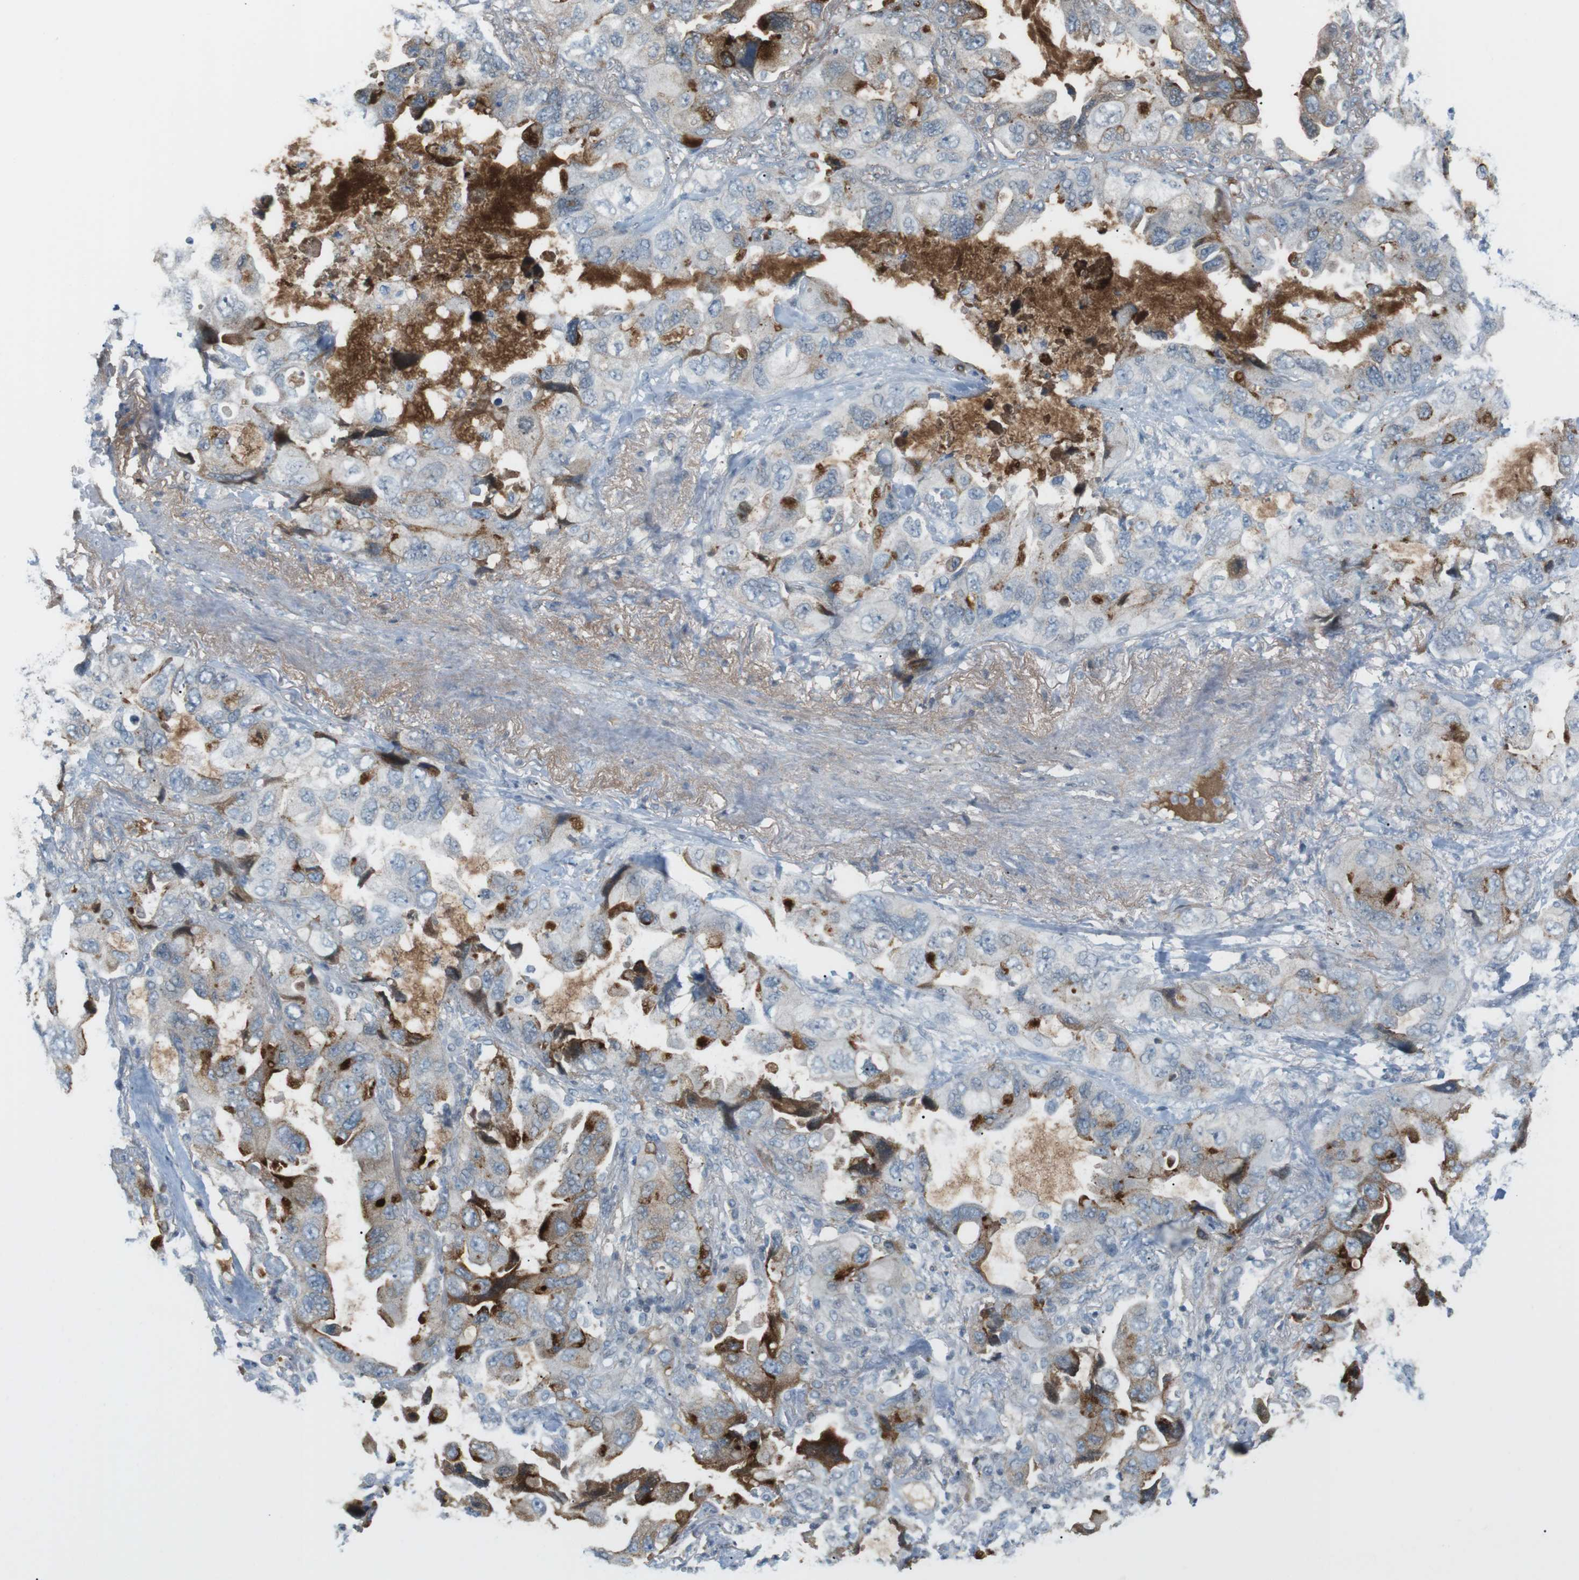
{"staining": {"intensity": "moderate", "quantity": "<25%", "location": "cytoplasmic/membranous"}, "tissue": "lung cancer", "cell_type": "Tumor cells", "image_type": "cancer", "snomed": [{"axis": "morphology", "description": "Squamous cell carcinoma, NOS"}, {"axis": "topography", "description": "Lung"}], "caption": "Protein staining of lung cancer (squamous cell carcinoma) tissue shows moderate cytoplasmic/membranous positivity in about <25% of tumor cells. The staining was performed using DAB (3,3'-diaminobenzidine), with brown indicating positive protein expression. Nuclei are stained blue with hematoxylin.", "gene": "AZGP1", "patient": {"sex": "female", "age": 73}}